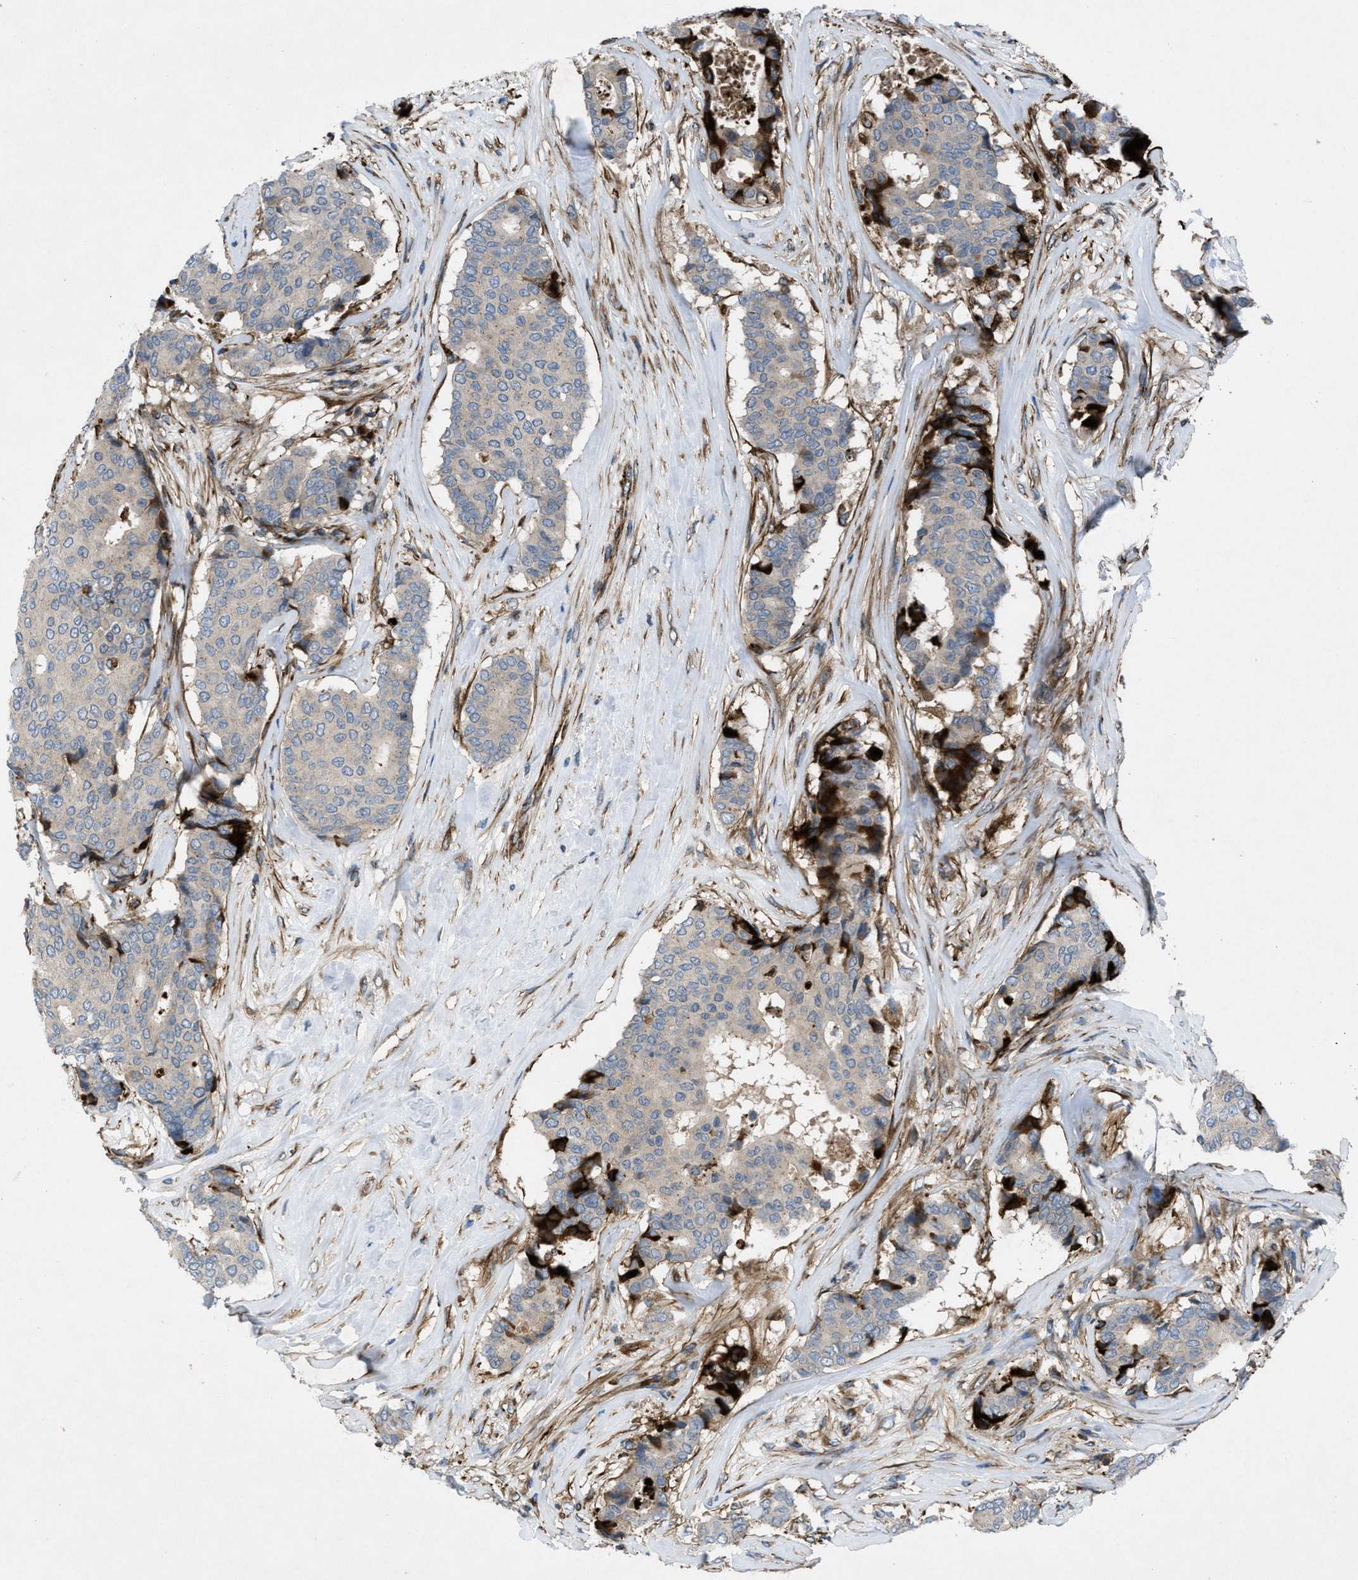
{"staining": {"intensity": "weak", "quantity": "<25%", "location": "cytoplasmic/membranous"}, "tissue": "breast cancer", "cell_type": "Tumor cells", "image_type": "cancer", "snomed": [{"axis": "morphology", "description": "Duct carcinoma"}, {"axis": "topography", "description": "Breast"}], "caption": "Immunohistochemical staining of breast cancer exhibits no significant expression in tumor cells.", "gene": "SLC6A9", "patient": {"sex": "female", "age": 75}}